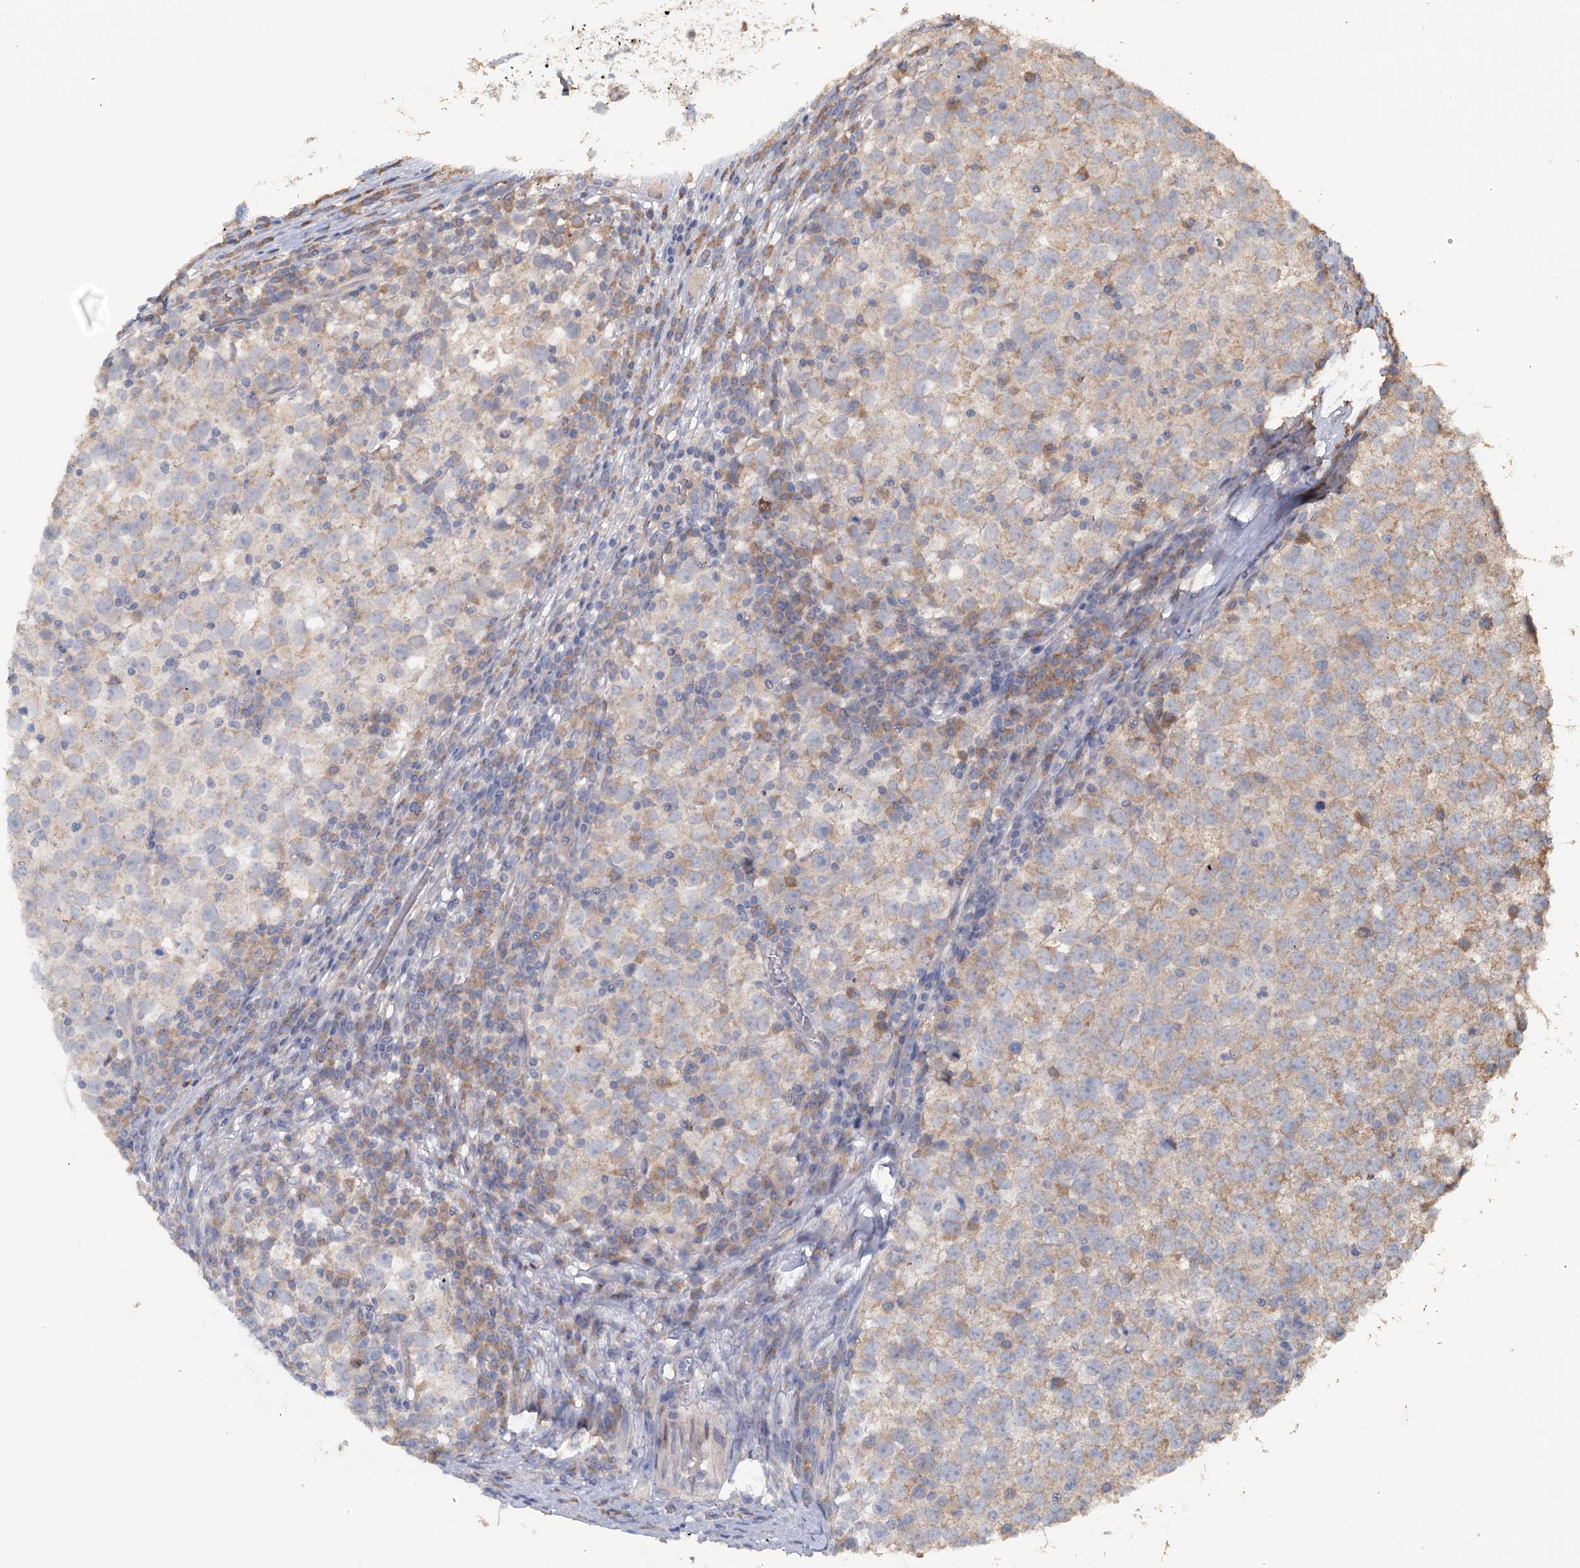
{"staining": {"intensity": "weak", "quantity": "25%-75%", "location": "cytoplasmic/membranous"}, "tissue": "testis cancer", "cell_type": "Tumor cells", "image_type": "cancer", "snomed": [{"axis": "morphology", "description": "Seminoma, NOS"}, {"axis": "topography", "description": "Testis"}], "caption": "Weak cytoplasmic/membranous expression for a protein is present in approximately 25%-75% of tumor cells of testis cancer using IHC.", "gene": "FUNDC1", "patient": {"sex": "male", "age": 65}}